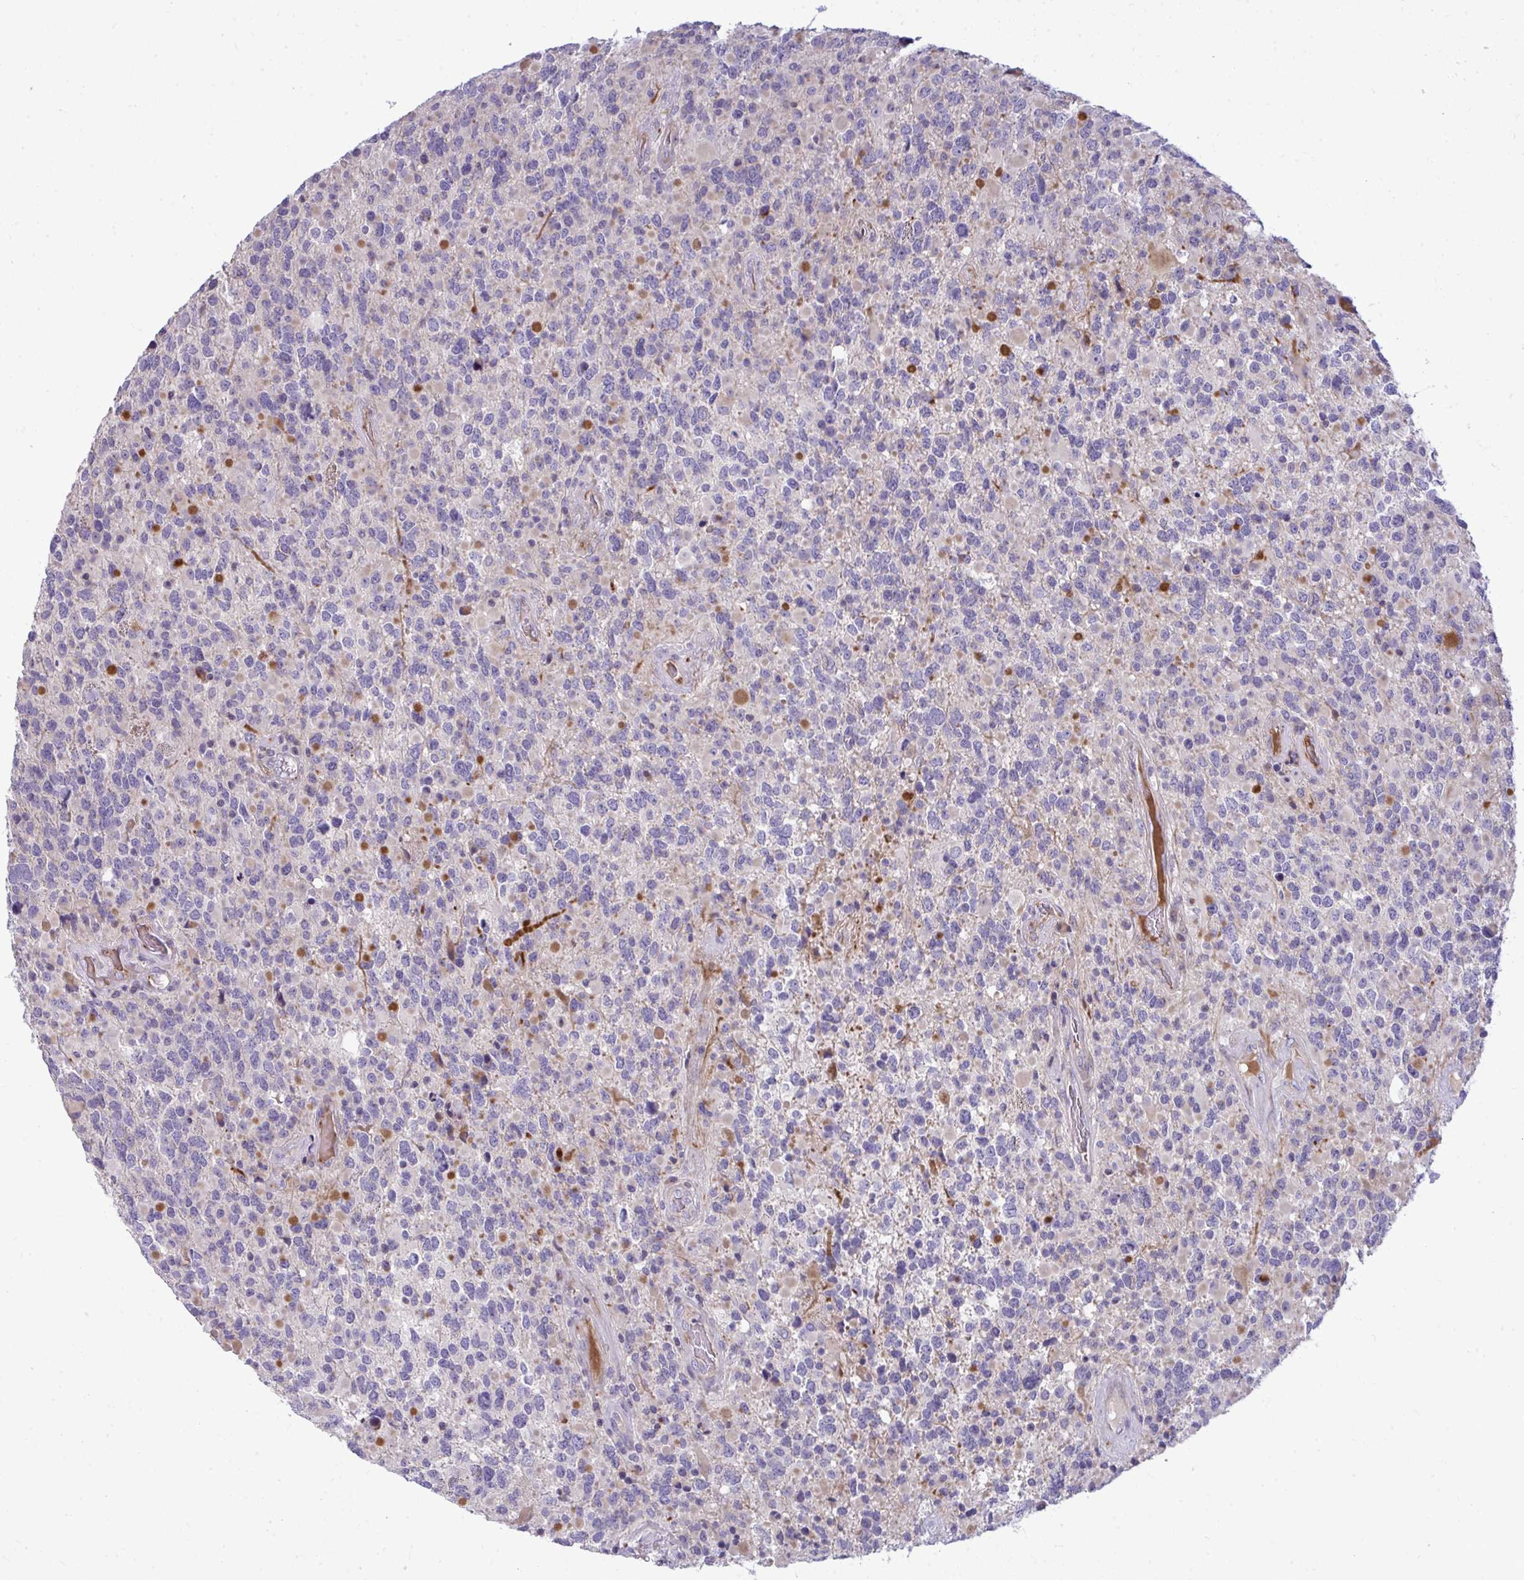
{"staining": {"intensity": "negative", "quantity": "none", "location": "none"}, "tissue": "glioma", "cell_type": "Tumor cells", "image_type": "cancer", "snomed": [{"axis": "morphology", "description": "Glioma, malignant, High grade"}, {"axis": "topography", "description": "Brain"}], "caption": "DAB immunohistochemical staining of glioma displays no significant staining in tumor cells. (DAB (3,3'-diaminobenzidine) IHC, high magnification).", "gene": "SLC14A1", "patient": {"sex": "female", "age": 40}}